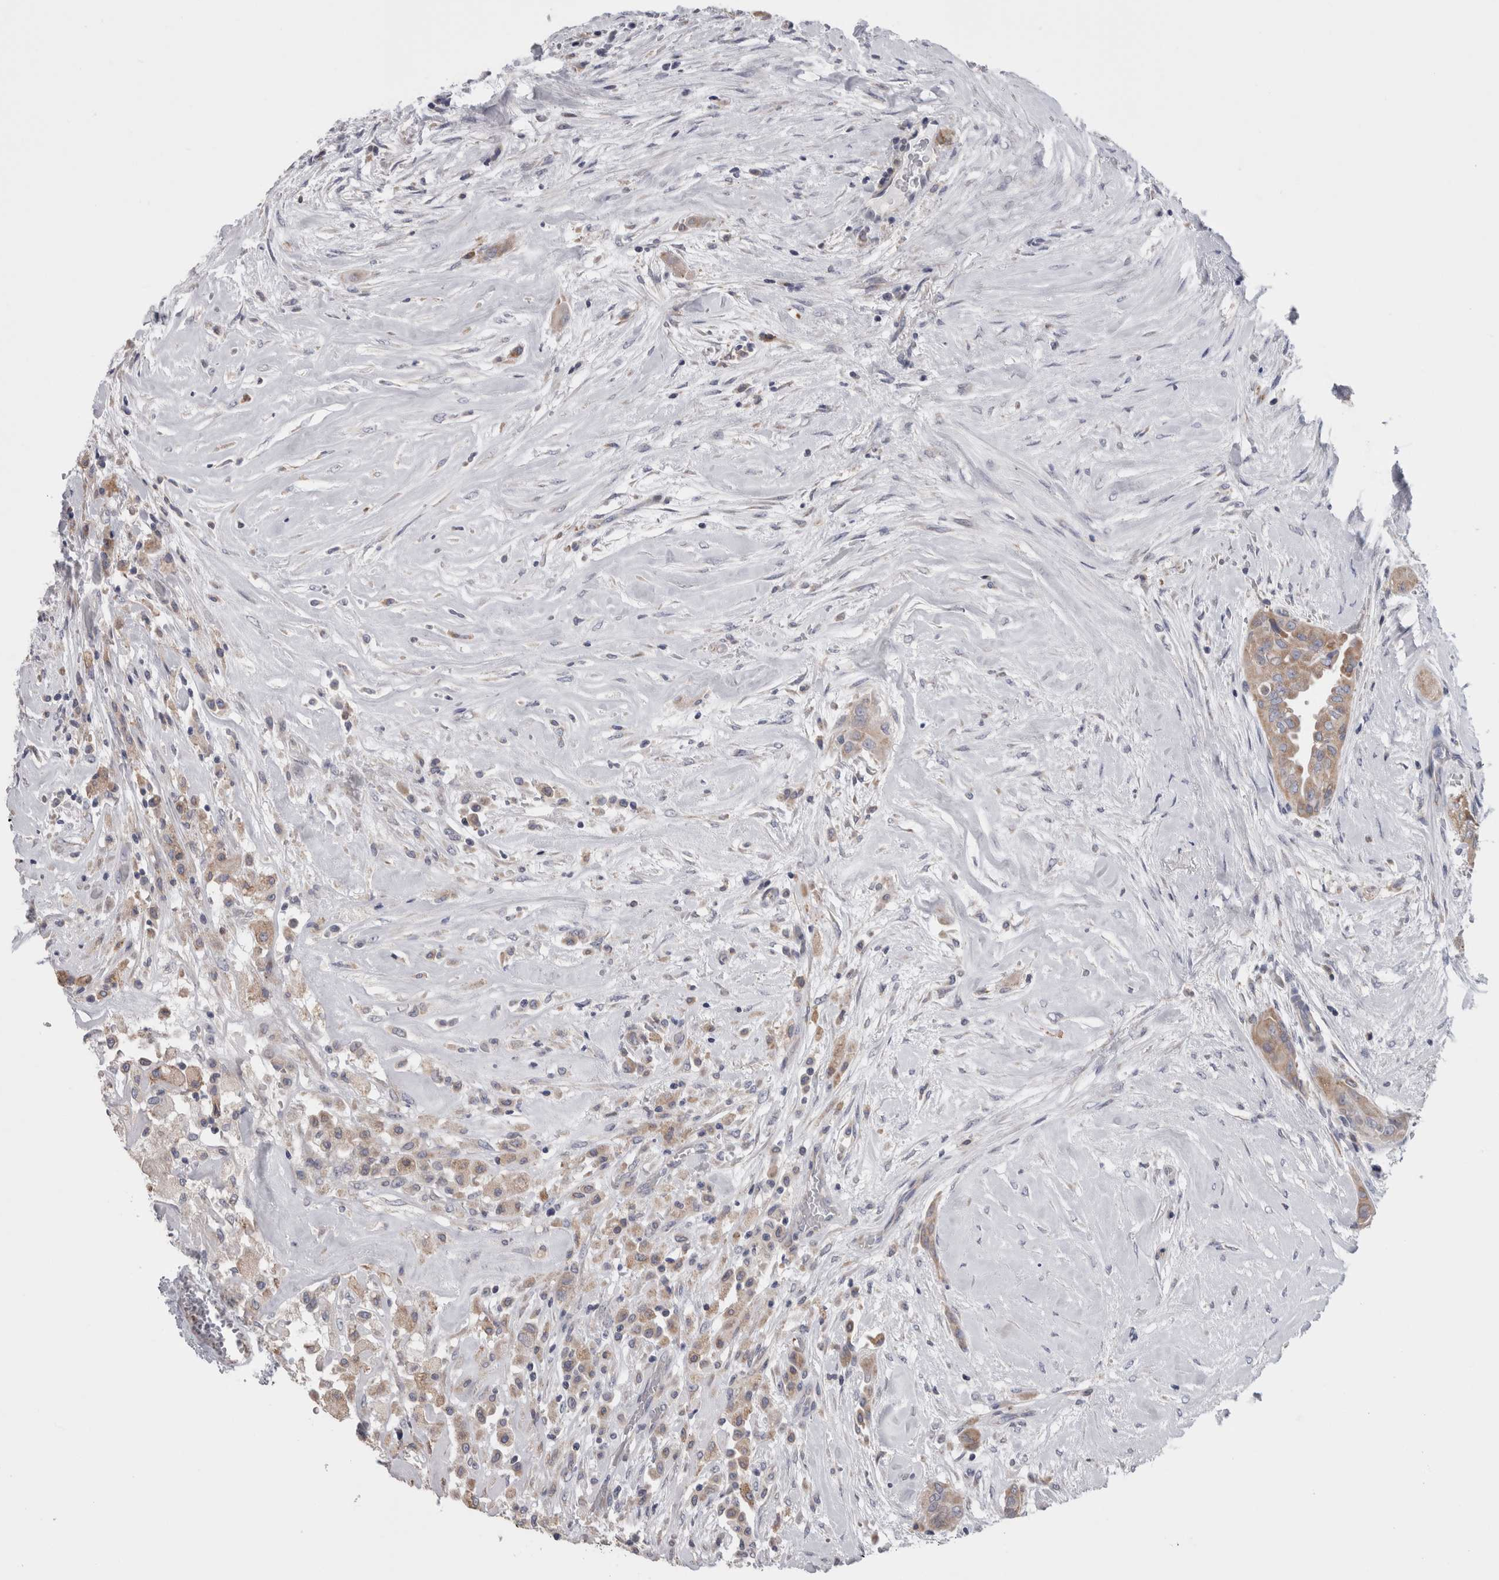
{"staining": {"intensity": "moderate", "quantity": ">75%", "location": "cytoplasmic/membranous"}, "tissue": "thyroid cancer", "cell_type": "Tumor cells", "image_type": "cancer", "snomed": [{"axis": "morphology", "description": "Papillary adenocarcinoma, NOS"}, {"axis": "topography", "description": "Thyroid gland"}], "caption": "Immunohistochemical staining of human thyroid cancer (papillary adenocarcinoma) shows medium levels of moderate cytoplasmic/membranous expression in approximately >75% of tumor cells.", "gene": "GDAP1", "patient": {"sex": "female", "age": 59}}